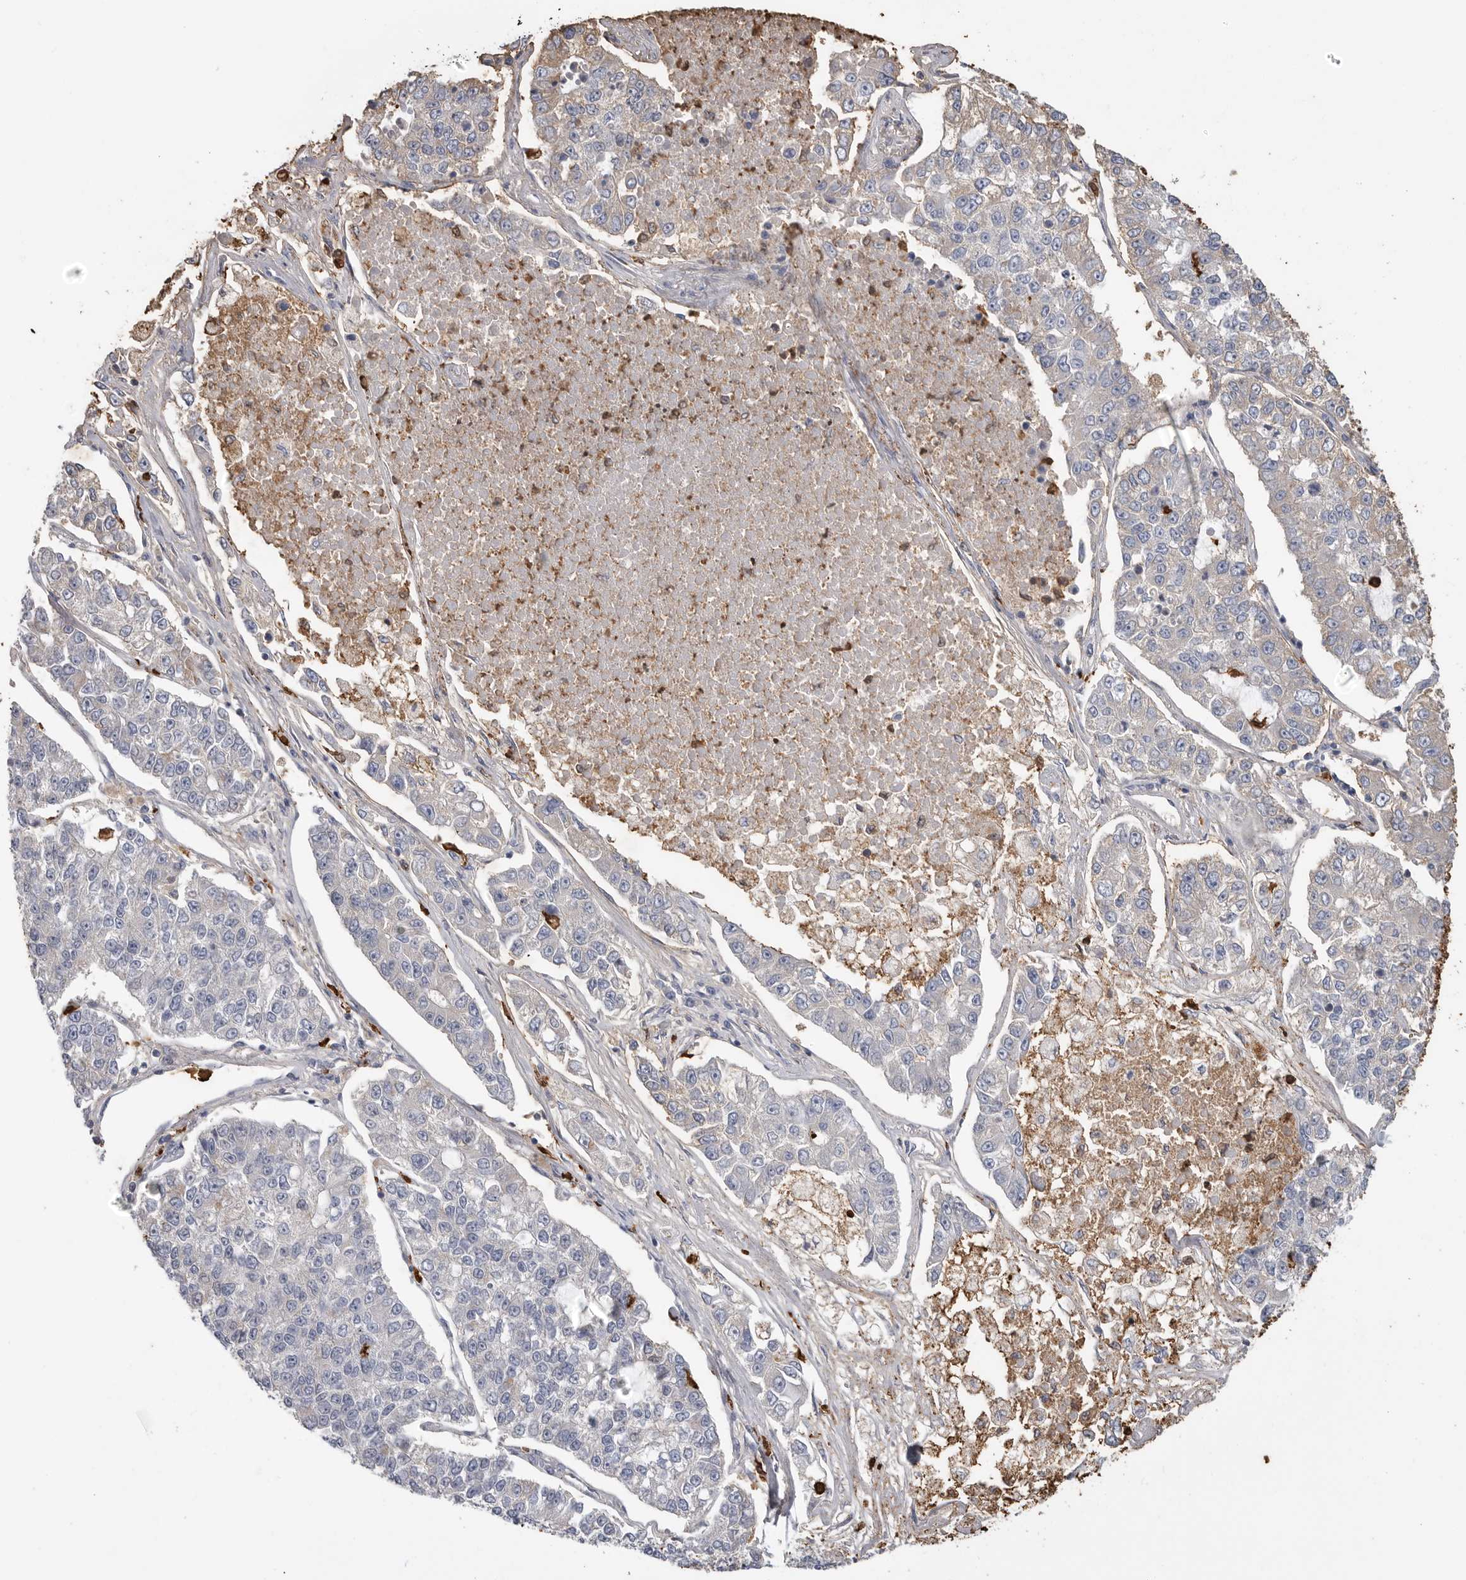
{"staining": {"intensity": "negative", "quantity": "none", "location": "none"}, "tissue": "lung cancer", "cell_type": "Tumor cells", "image_type": "cancer", "snomed": [{"axis": "morphology", "description": "Adenocarcinoma, NOS"}, {"axis": "topography", "description": "Lung"}], "caption": "IHC image of lung adenocarcinoma stained for a protein (brown), which displays no staining in tumor cells.", "gene": "CYB561D1", "patient": {"sex": "male", "age": 49}}